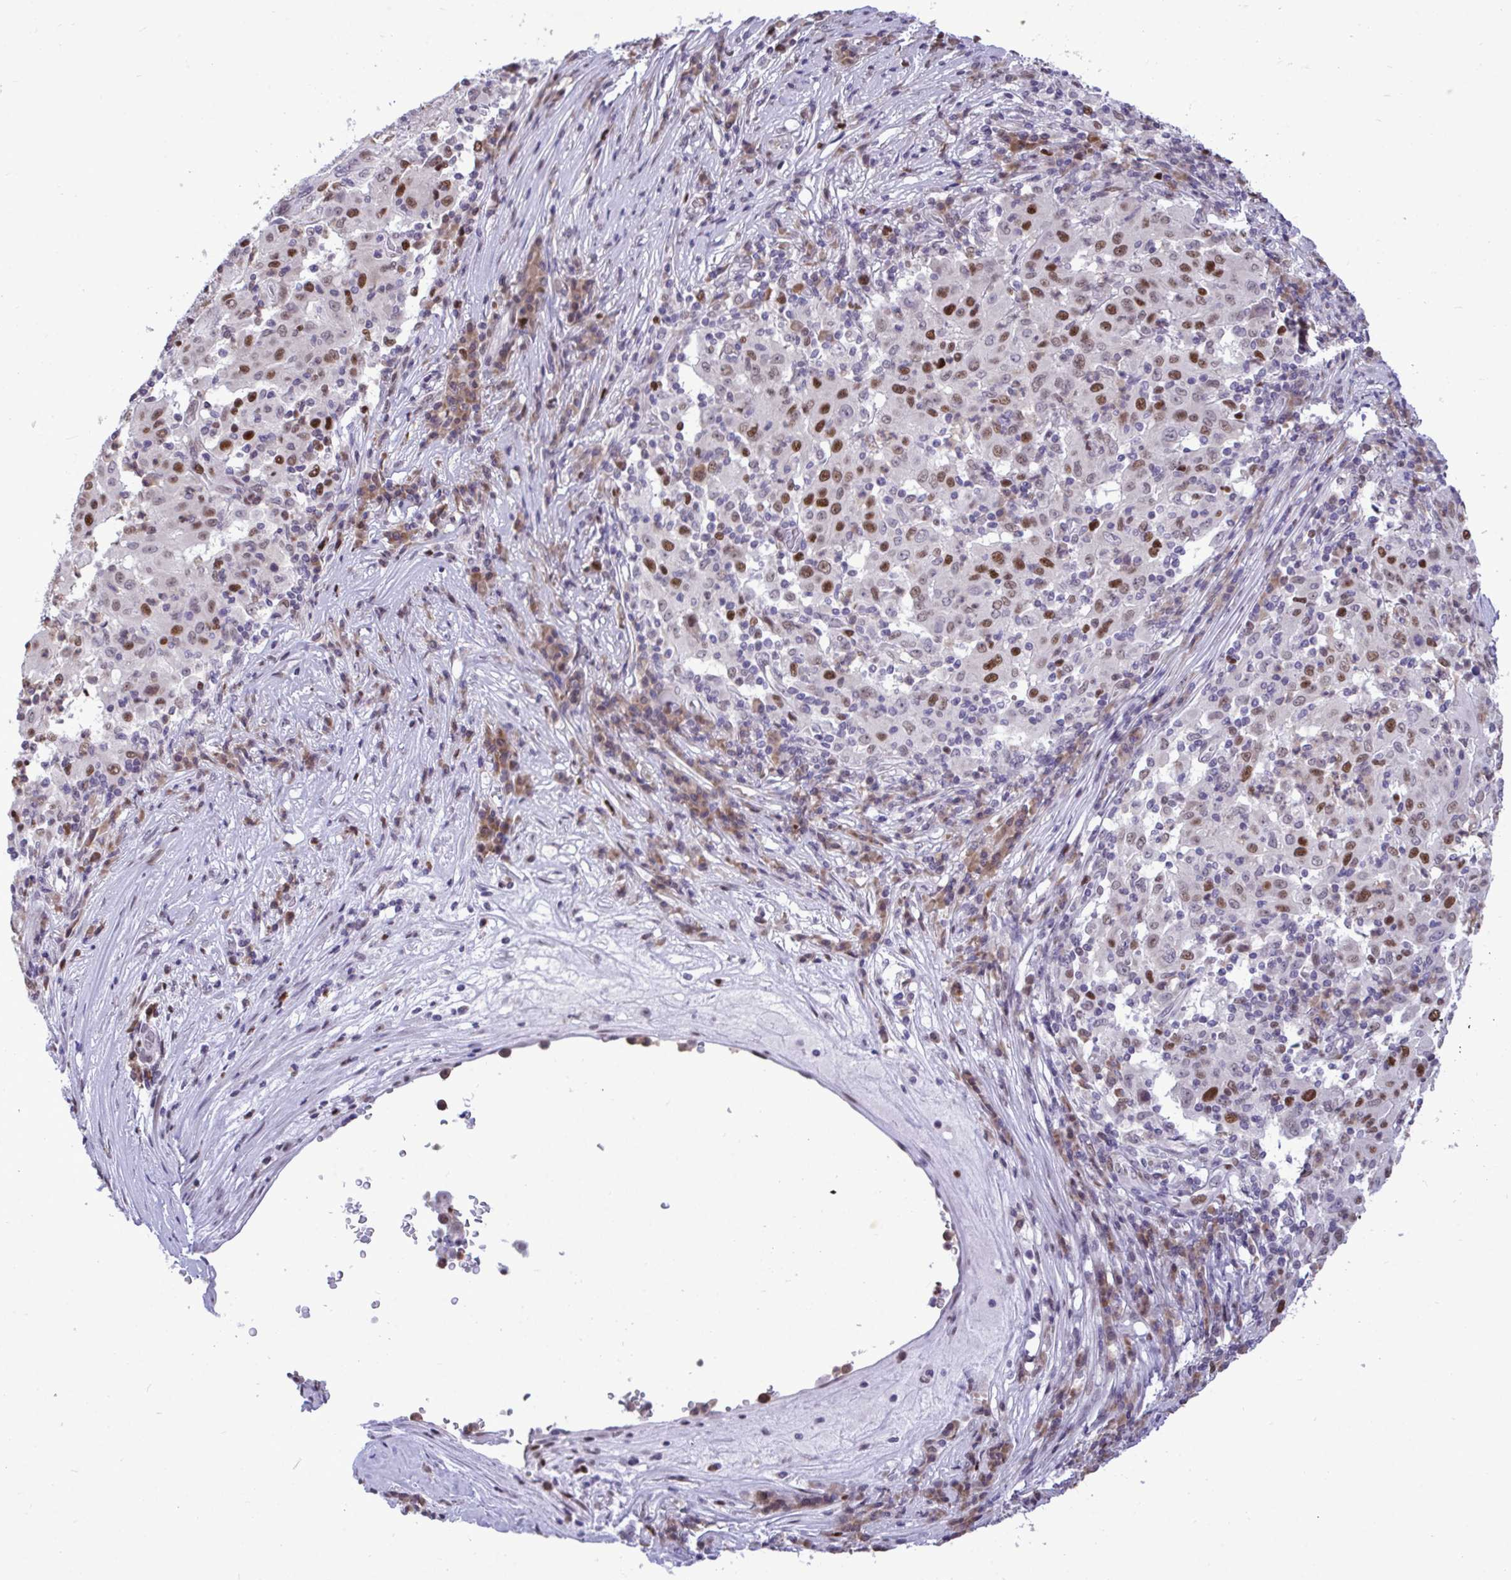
{"staining": {"intensity": "strong", "quantity": "25%-75%", "location": "nuclear"}, "tissue": "pancreatic cancer", "cell_type": "Tumor cells", "image_type": "cancer", "snomed": [{"axis": "morphology", "description": "Adenocarcinoma, NOS"}, {"axis": "topography", "description": "Pancreas"}], "caption": "There is high levels of strong nuclear positivity in tumor cells of pancreatic adenocarcinoma, as demonstrated by immunohistochemical staining (brown color).", "gene": "C1QL2", "patient": {"sex": "male", "age": 63}}